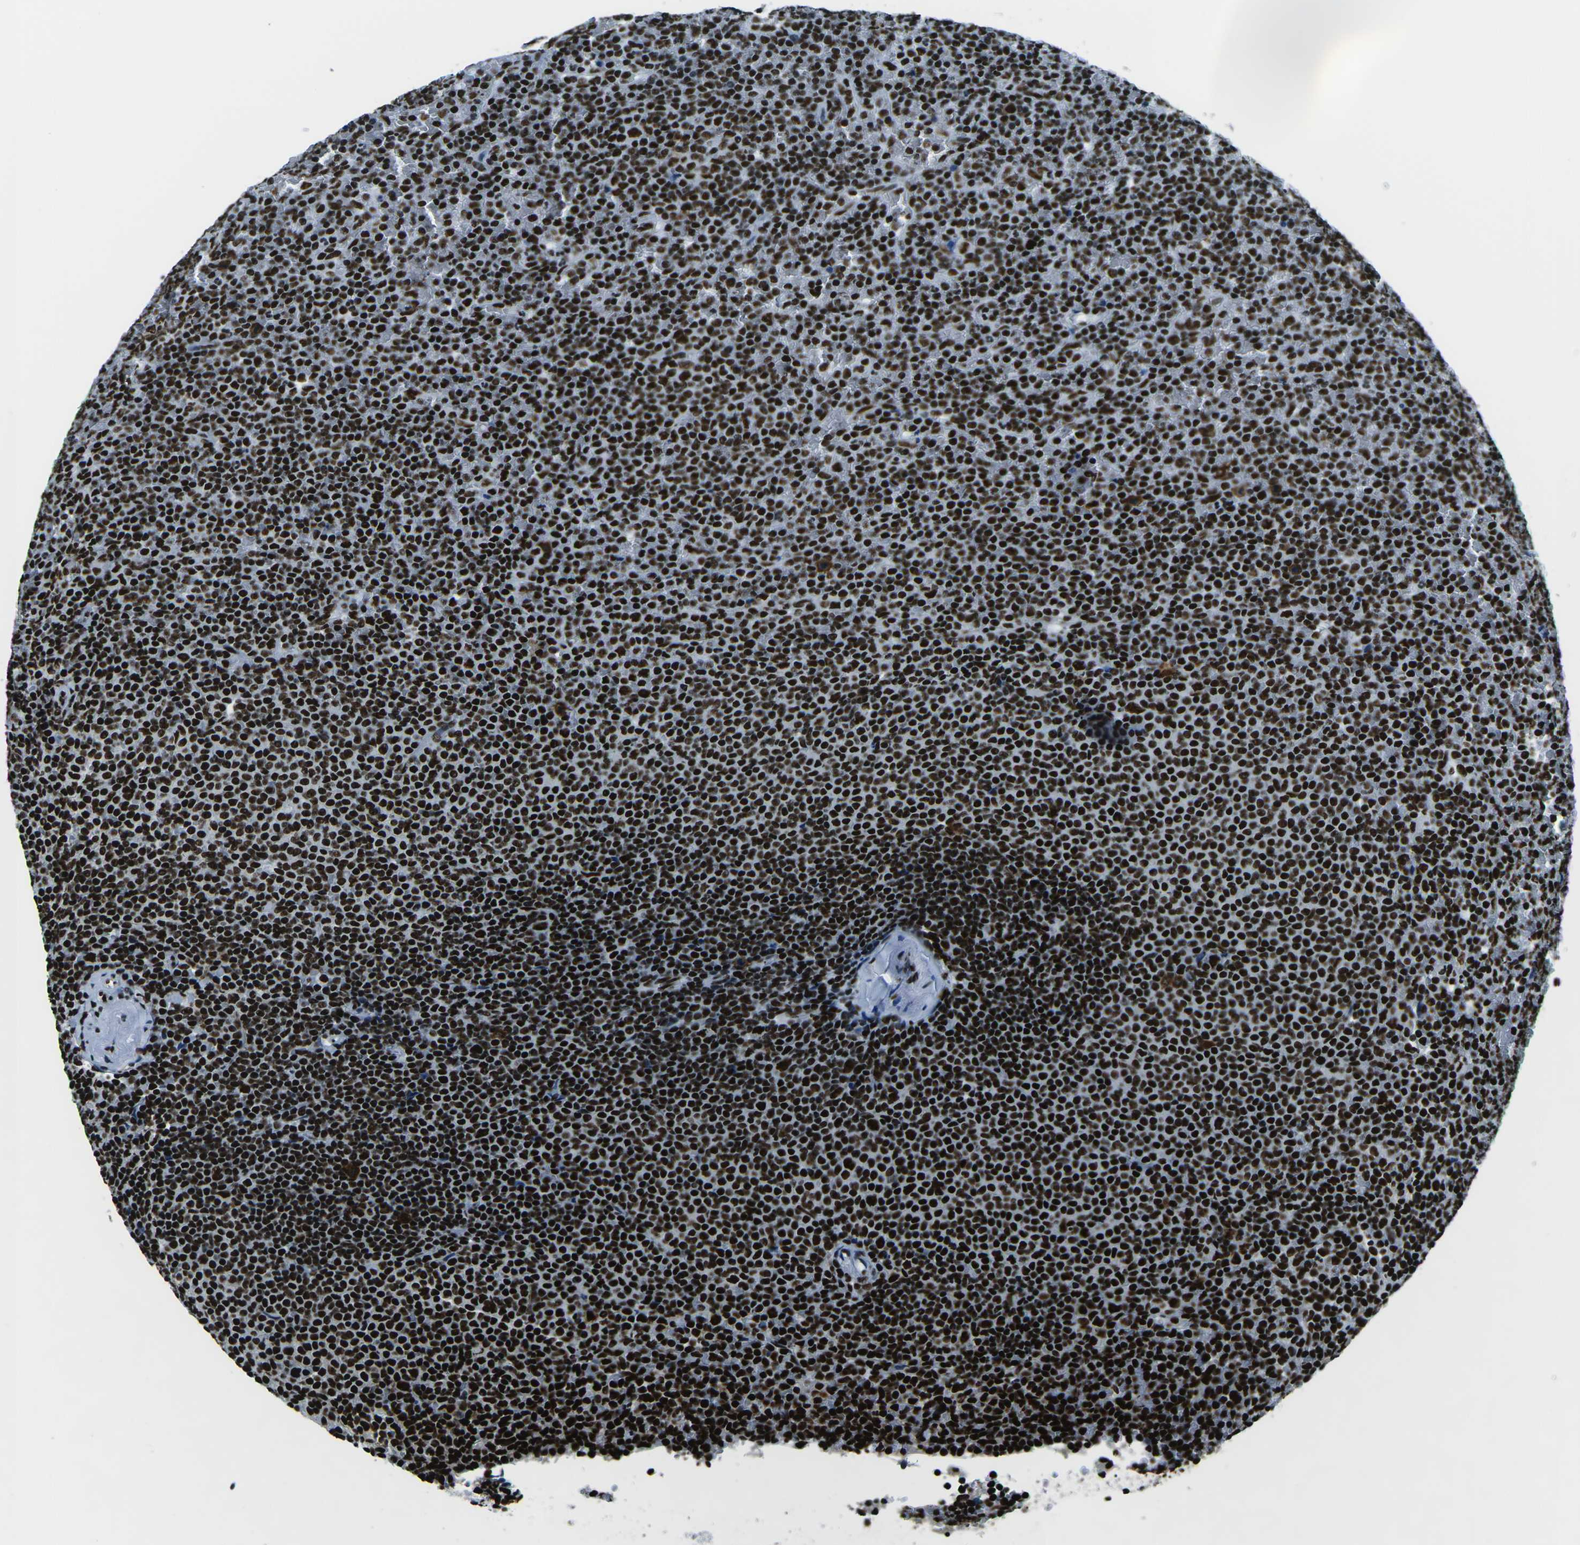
{"staining": {"intensity": "strong", "quantity": ">75%", "location": "nuclear"}, "tissue": "lymphoma", "cell_type": "Tumor cells", "image_type": "cancer", "snomed": [{"axis": "morphology", "description": "Malignant lymphoma, non-Hodgkin's type, Low grade"}, {"axis": "topography", "description": "Spleen"}], "caption": "DAB immunohistochemical staining of low-grade malignant lymphoma, non-Hodgkin's type exhibits strong nuclear protein expression in about >75% of tumor cells.", "gene": "HNRNPL", "patient": {"sex": "female", "age": 77}}